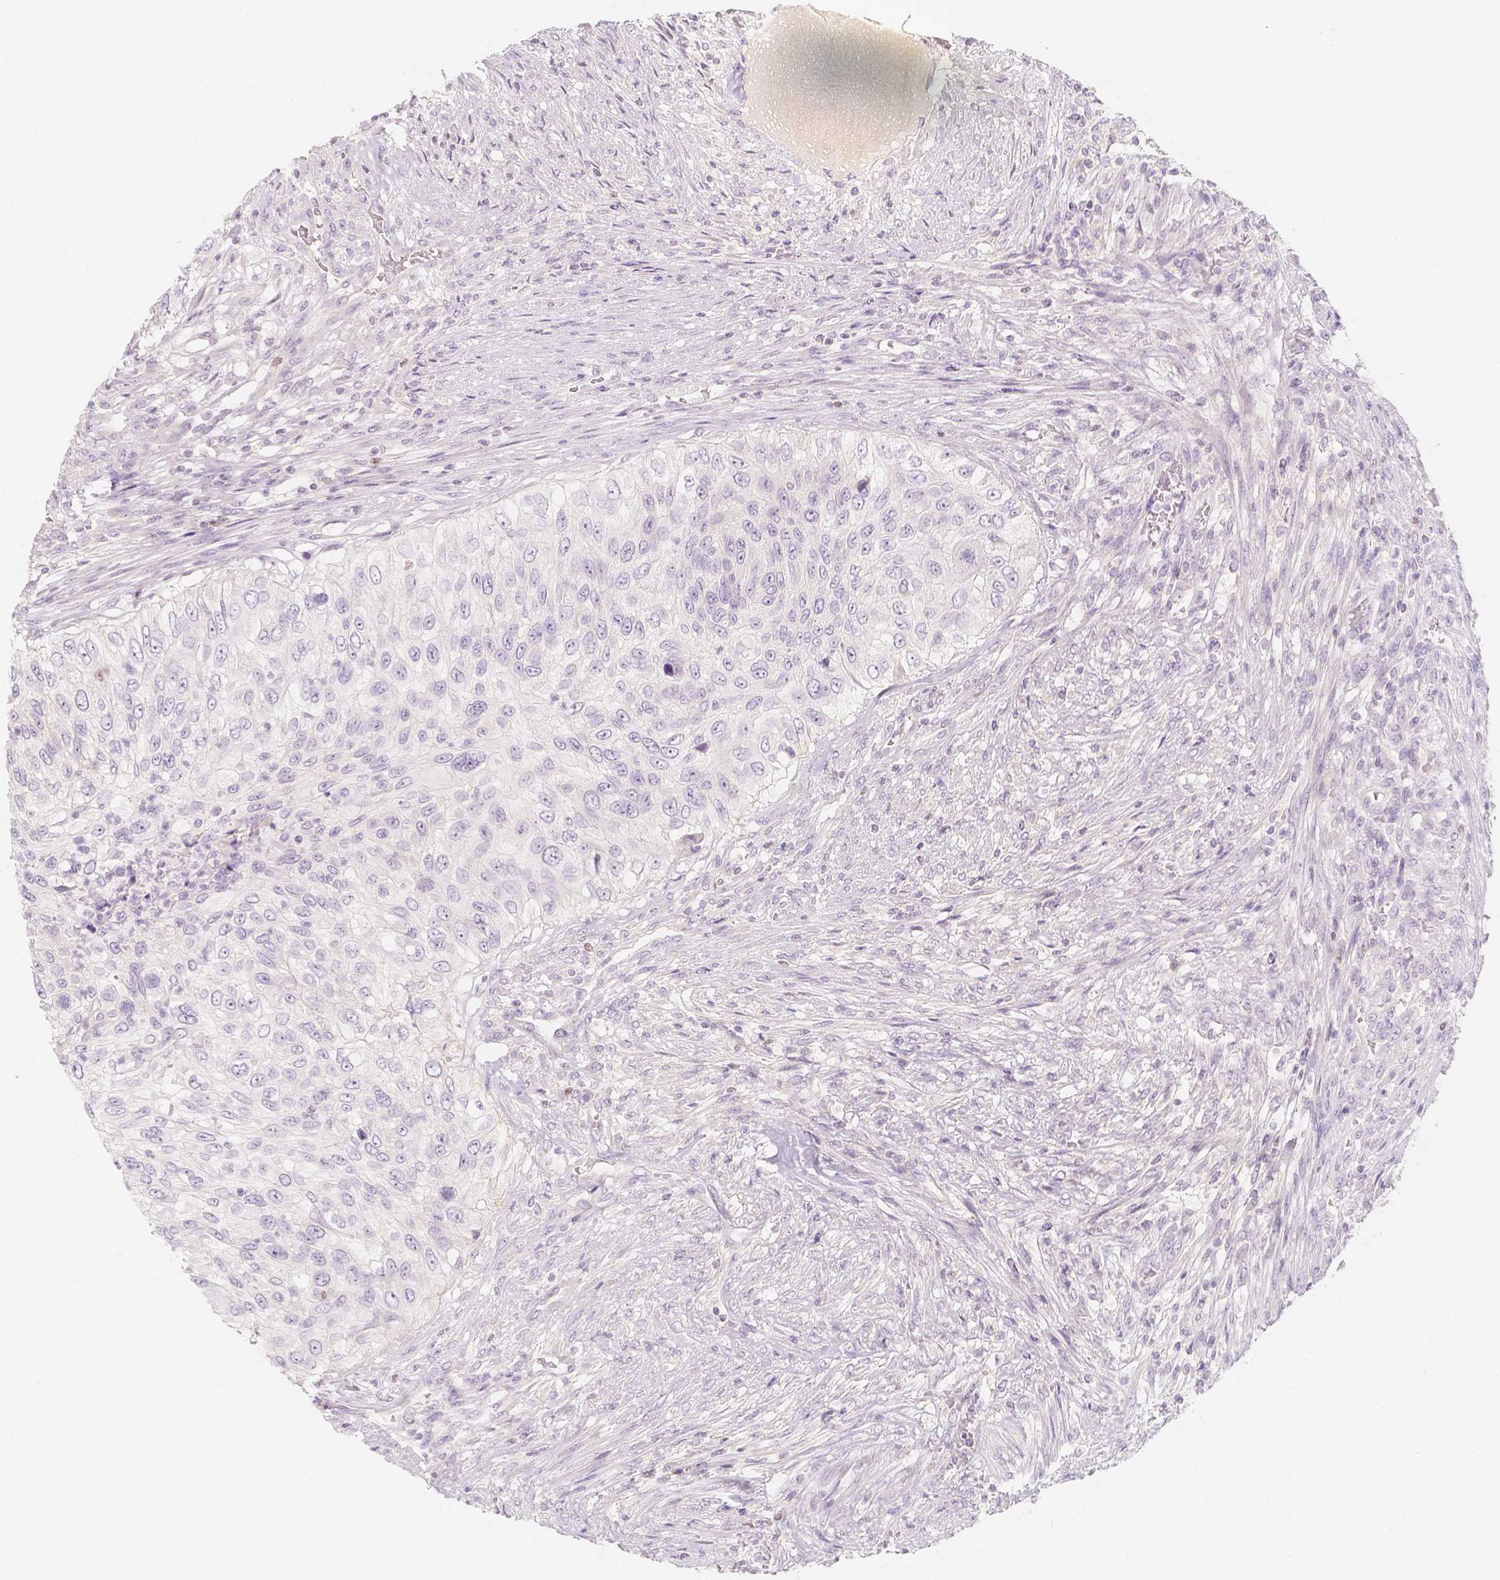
{"staining": {"intensity": "negative", "quantity": "none", "location": "none"}, "tissue": "urothelial cancer", "cell_type": "Tumor cells", "image_type": "cancer", "snomed": [{"axis": "morphology", "description": "Urothelial carcinoma, High grade"}, {"axis": "topography", "description": "Urinary bladder"}], "caption": "Immunohistochemistry image of human urothelial cancer stained for a protein (brown), which reveals no staining in tumor cells.", "gene": "BATF", "patient": {"sex": "female", "age": 60}}